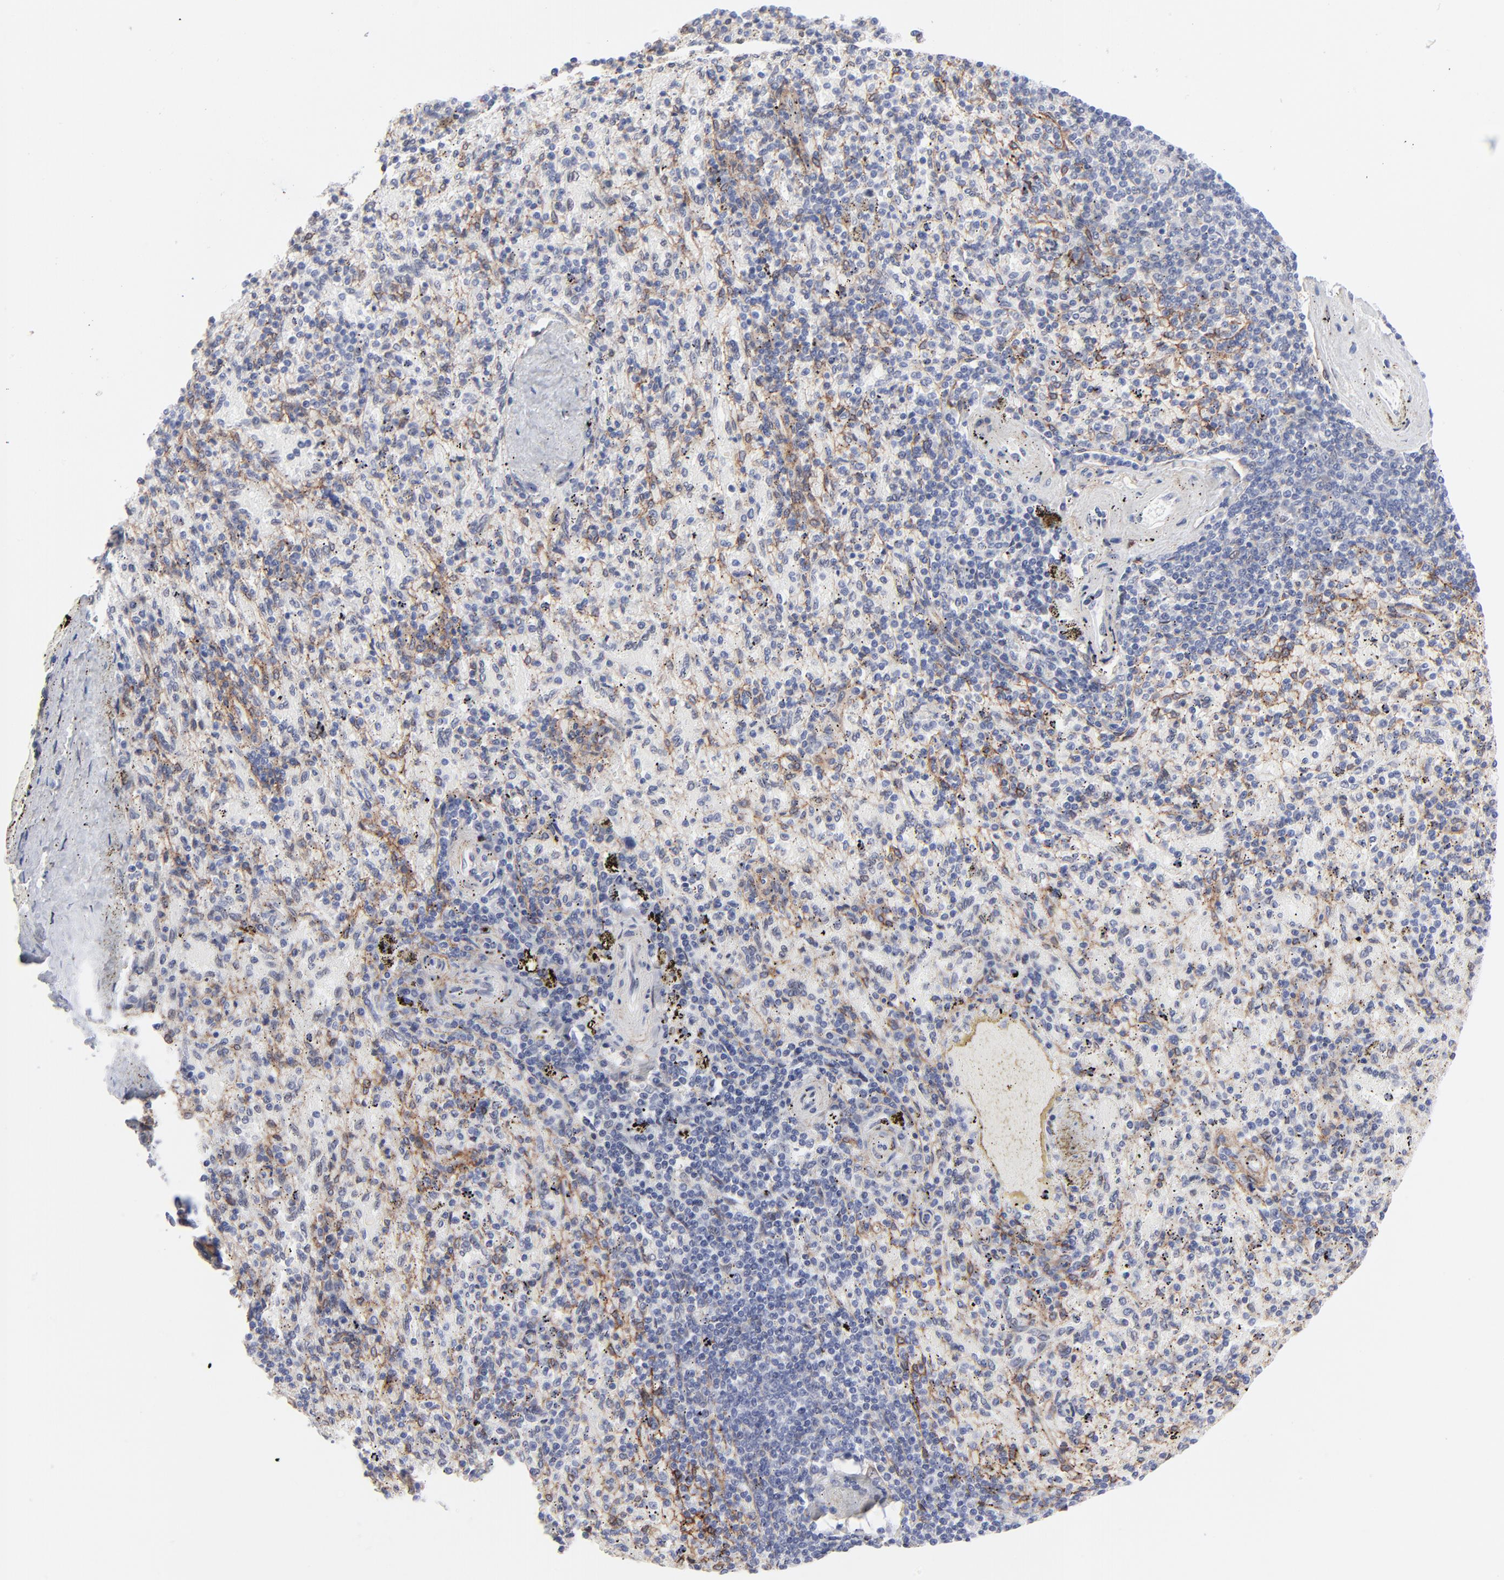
{"staining": {"intensity": "negative", "quantity": "none", "location": "none"}, "tissue": "spleen", "cell_type": "Cells in red pulp", "image_type": "normal", "snomed": [{"axis": "morphology", "description": "Normal tissue, NOS"}, {"axis": "topography", "description": "Spleen"}], "caption": "The micrograph demonstrates no significant positivity in cells in red pulp of spleen.", "gene": "PDGFRB", "patient": {"sex": "female", "age": 10}}